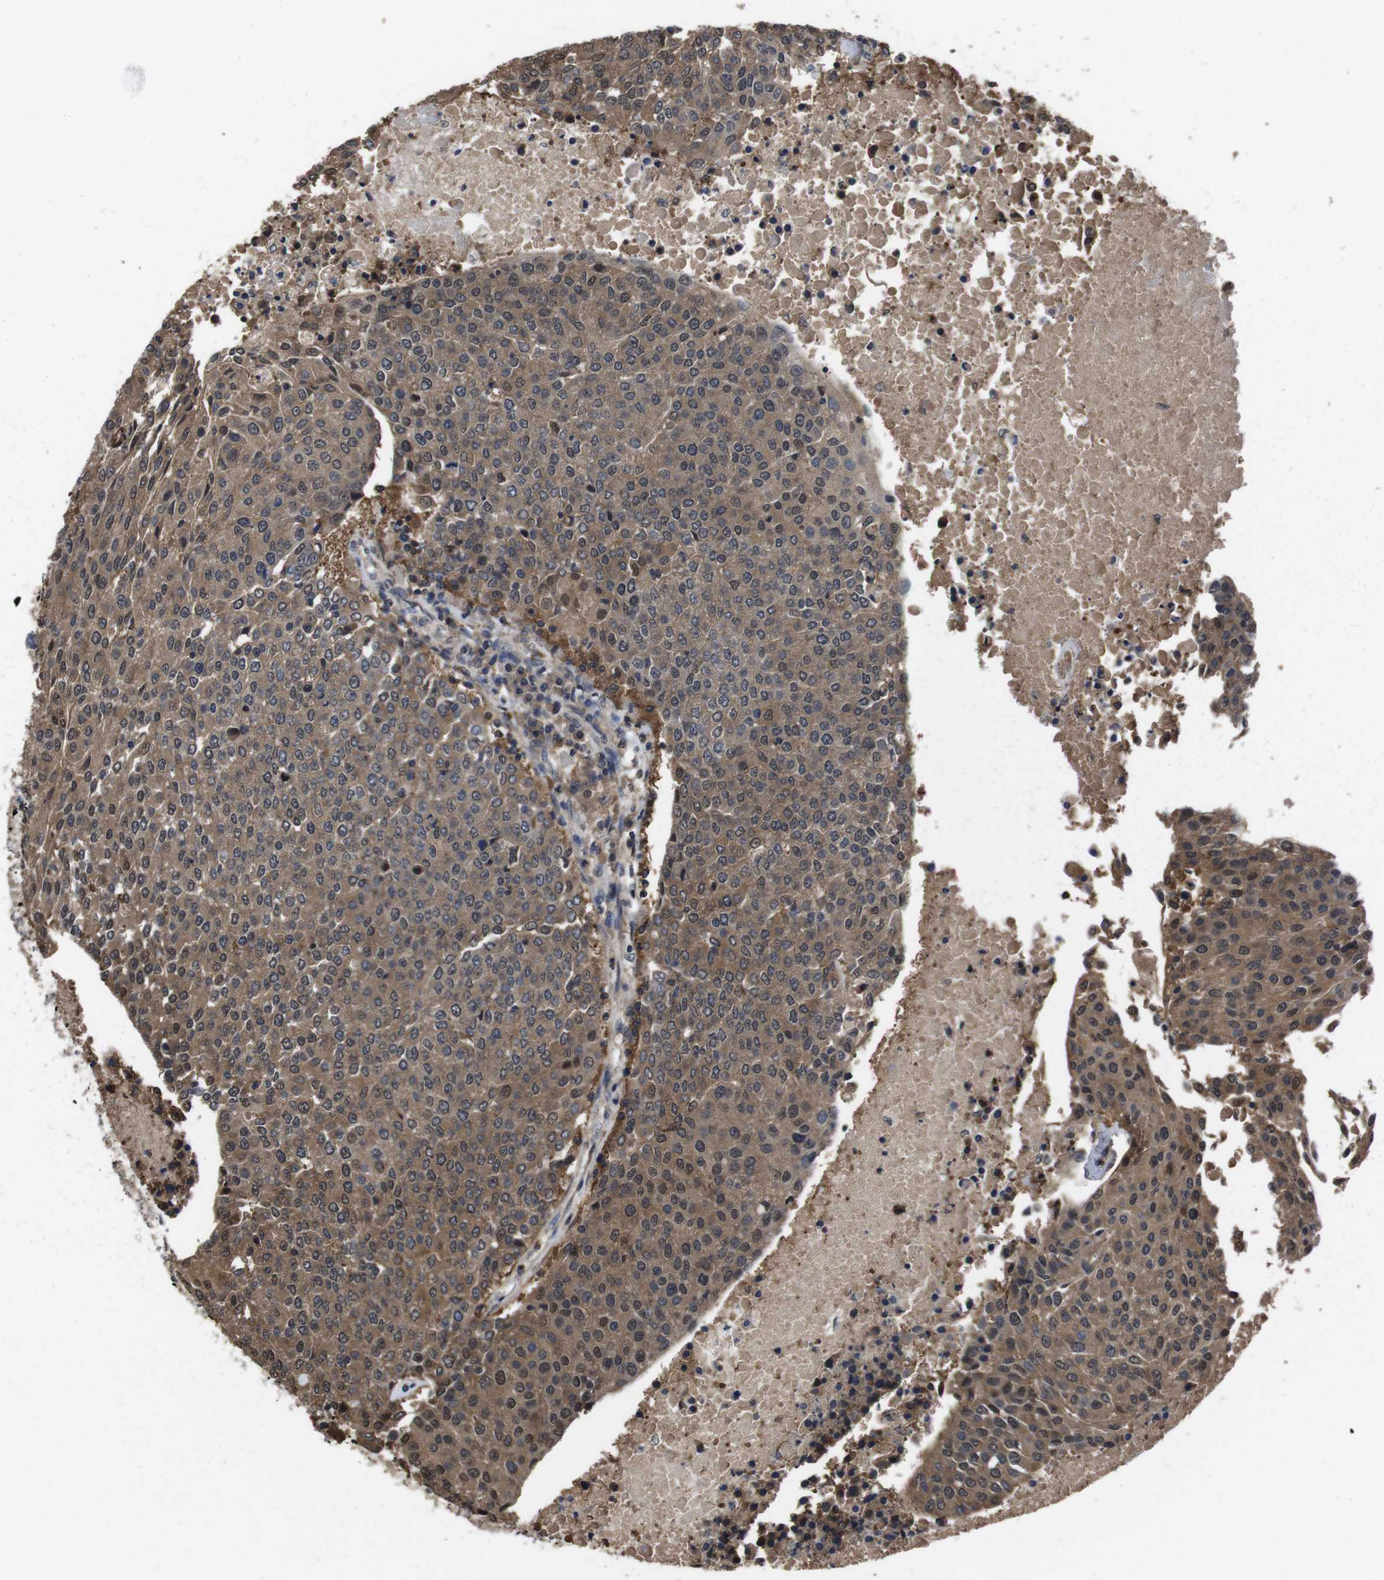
{"staining": {"intensity": "moderate", "quantity": ">75%", "location": "cytoplasmic/membranous"}, "tissue": "urothelial cancer", "cell_type": "Tumor cells", "image_type": "cancer", "snomed": [{"axis": "morphology", "description": "Urothelial carcinoma, High grade"}, {"axis": "topography", "description": "Urinary bladder"}], "caption": "Protein staining of urothelial carcinoma (high-grade) tissue shows moderate cytoplasmic/membranous staining in about >75% of tumor cells. Immunohistochemistry stains the protein of interest in brown and the nuclei are stained blue.", "gene": "CXCL11", "patient": {"sex": "female", "age": 85}}